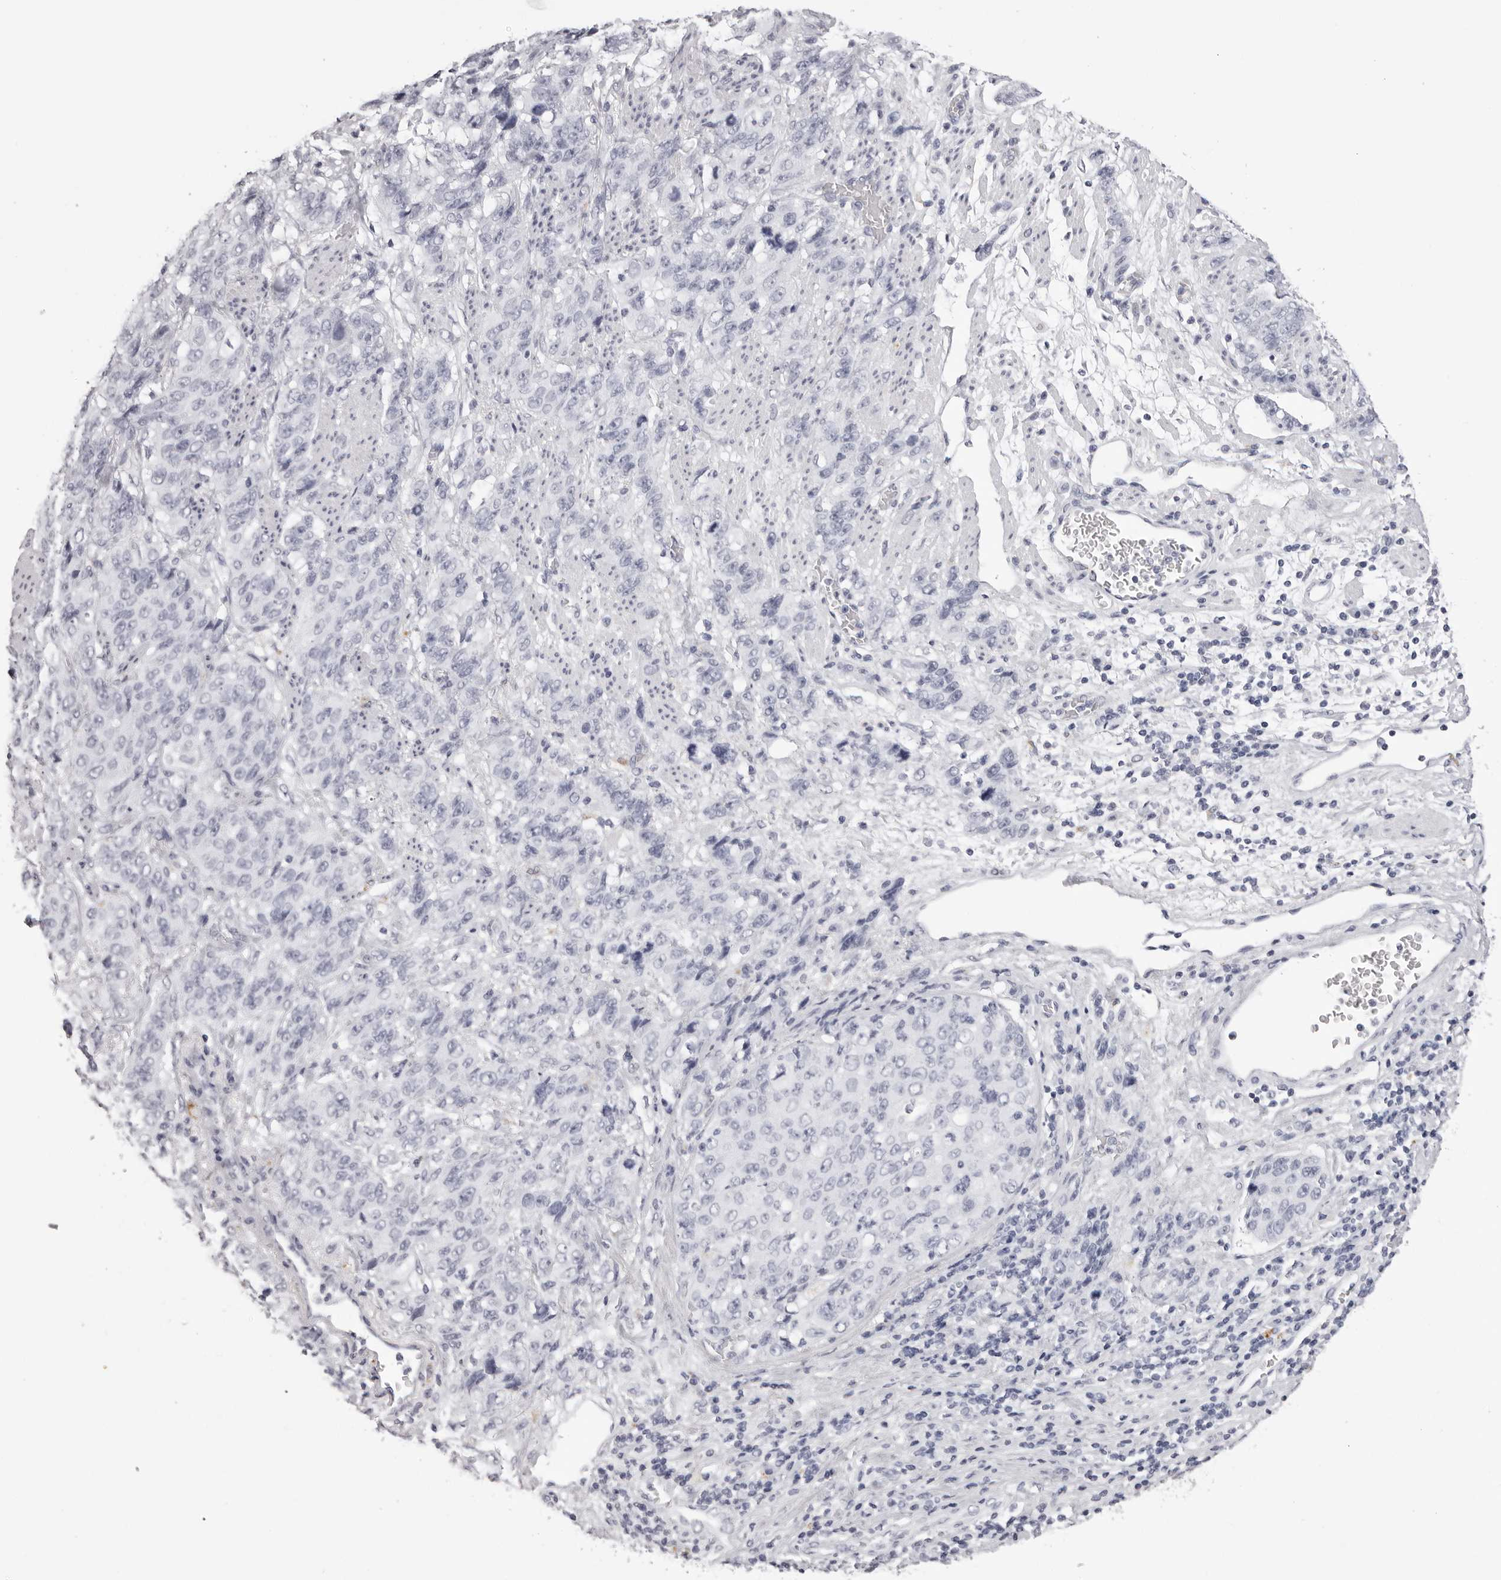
{"staining": {"intensity": "negative", "quantity": "none", "location": "none"}, "tissue": "stomach cancer", "cell_type": "Tumor cells", "image_type": "cancer", "snomed": [{"axis": "morphology", "description": "Adenocarcinoma, NOS"}, {"axis": "topography", "description": "Stomach"}], "caption": "IHC image of neoplastic tissue: human stomach cancer stained with DAB reveals no significant protein expression in tumor cells.", "gene": "RHO", "patient": {"sex": "male", "age": 48}}